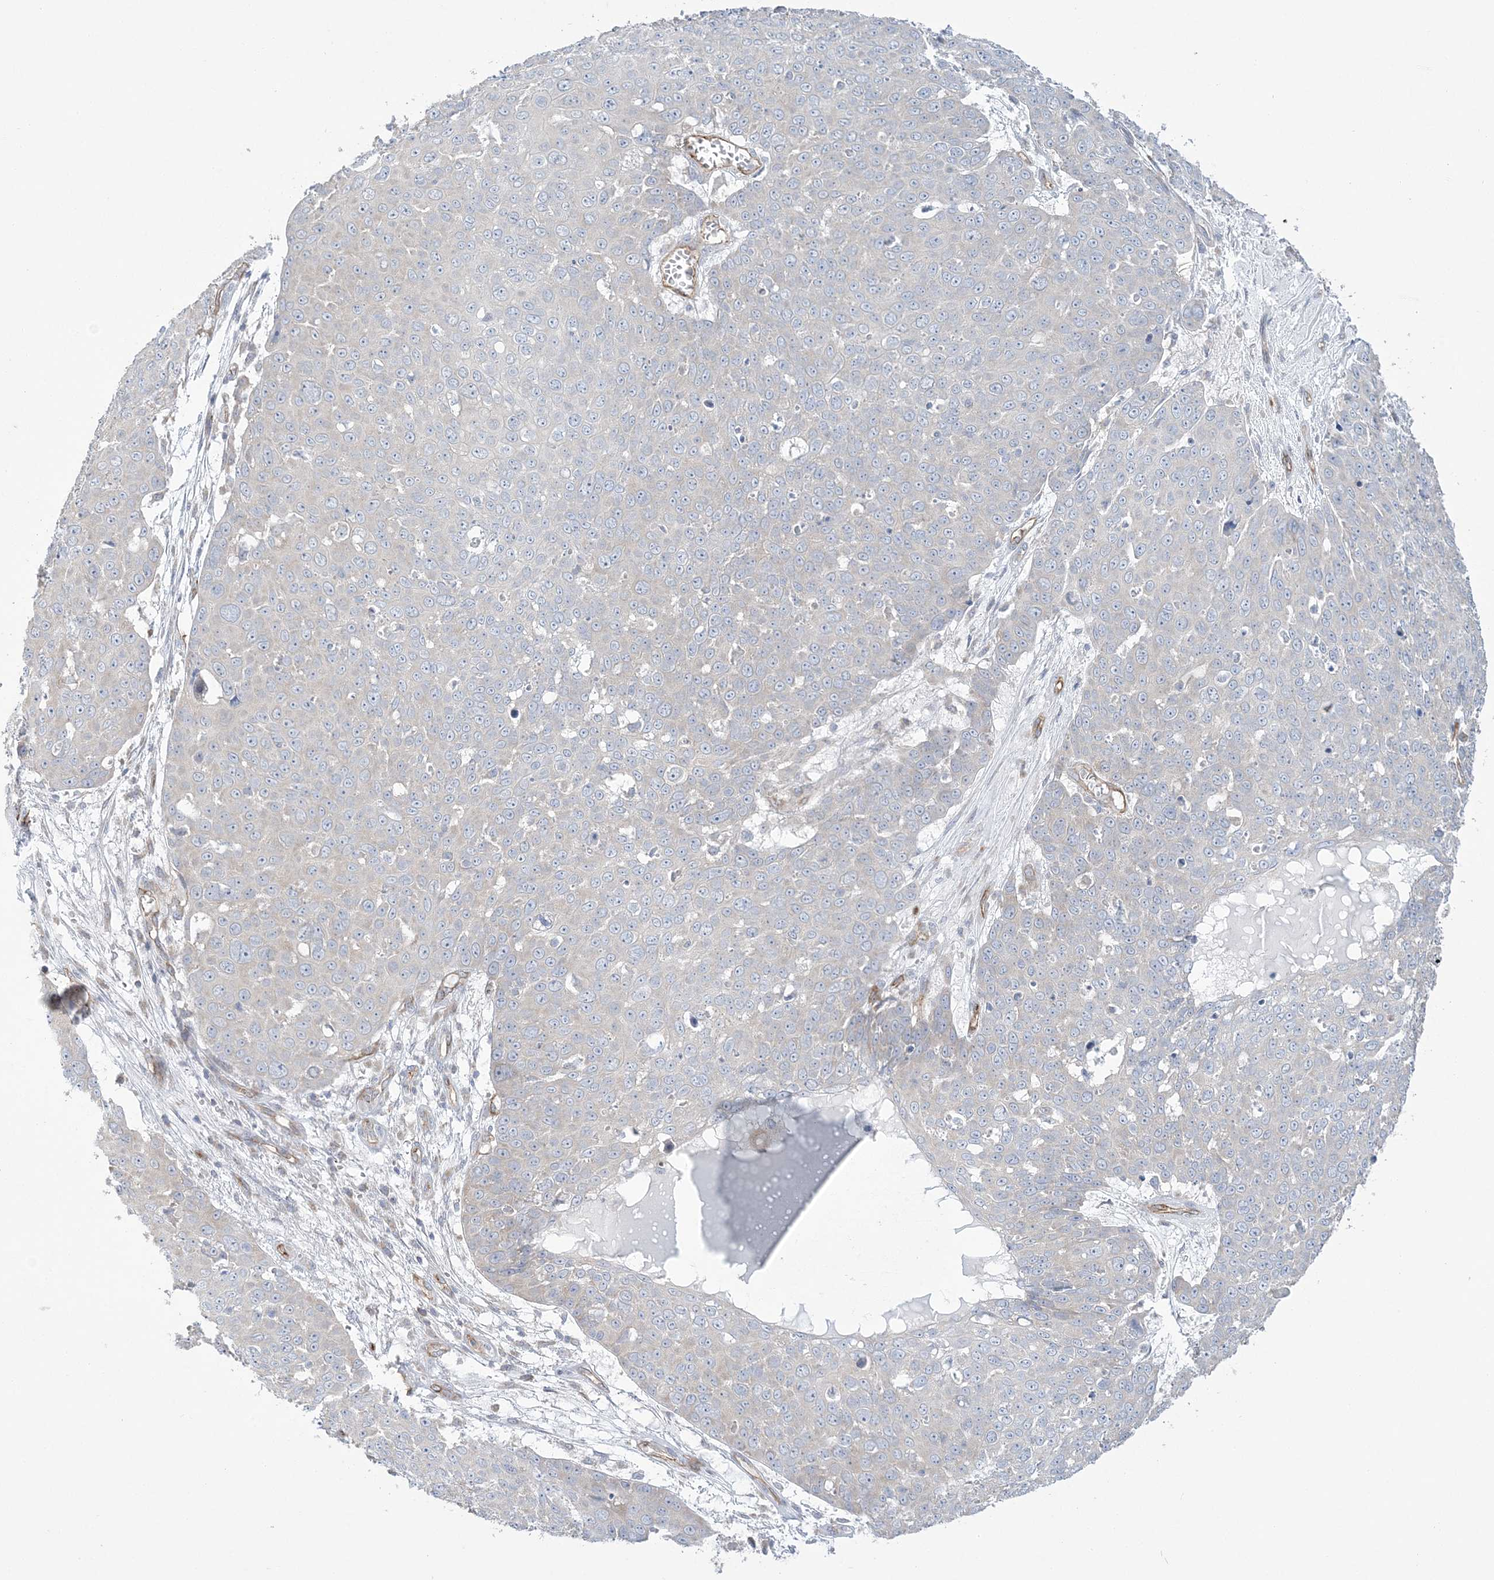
{"staining": {"intensity": "negative", "quantity": "none", "location": "none"}, "tissue": "skin cancer", "cell_type": "Tumor cells", "image_type": "cancer", "snomed": [{"axis": "morphology", "description": "Squamous cell carcinoma, NOS"}, {"axis": "topography", "description": "Skin"}], "caption": "Immunohistochemistry of skin cancer (squamous cell carcinoma) displays no staining in tumor cells. The staining is performed using DAB brown chromogen with nuclei counter-stained in using hematoxylin.", "gene": "FARSB", "patient": {"sex": "male", "age": 71}}